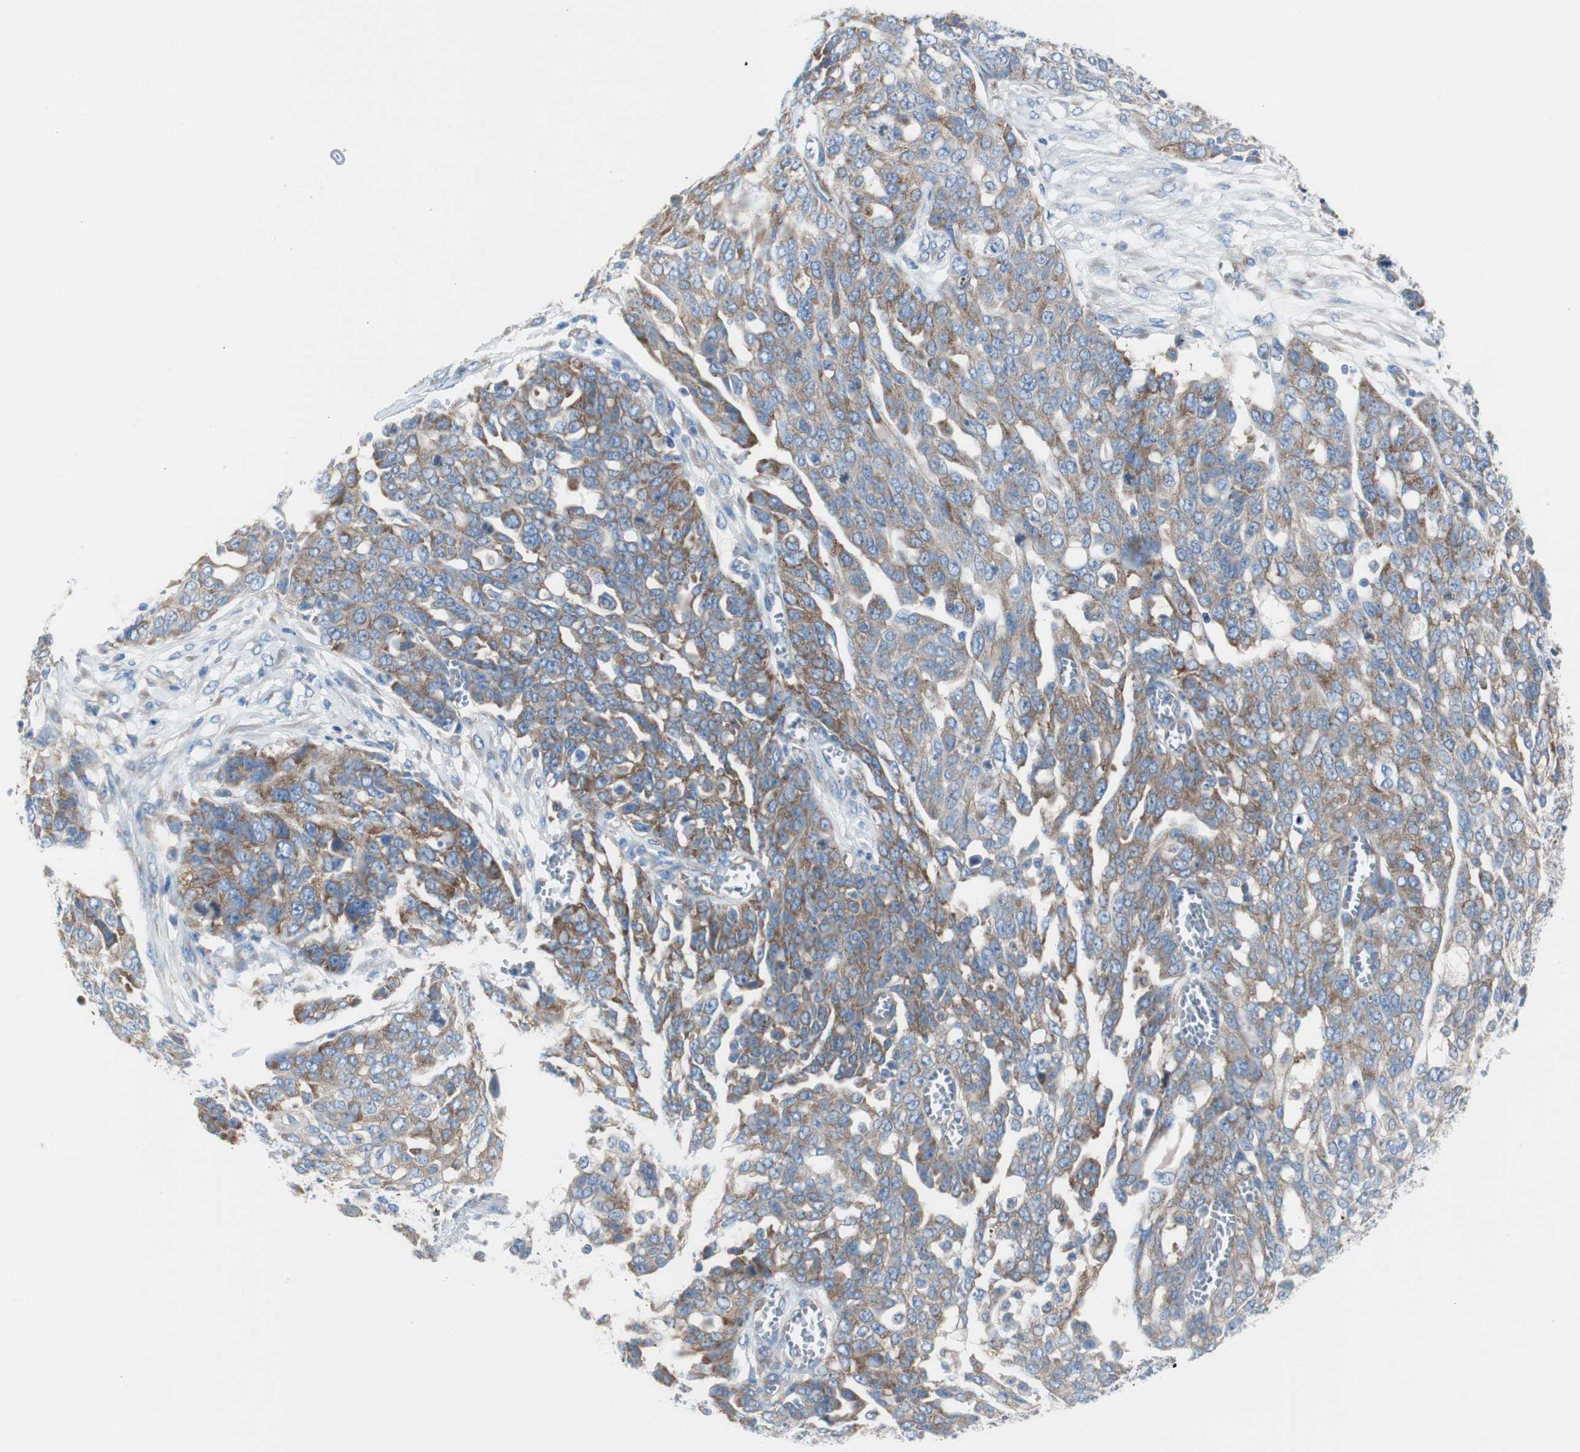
{"staining": {"intensity": "moderate", "quantity": ">75%", "location": "cytoplasmic/membranous"}, "tissue": "ovarian cancer", "cell_type": "Tumor cells", "image_type": "cancer", "snomed": [{"axis": "morphology", "description": "Cystadenocarcinoma, serous, NOS"}, {"axis": "topography", "description": "Soft tissue"}, {"axis": "topography", "description": "Ovary"}], "caption": "Immunohistochemical staining of human ovarian cancer exhibits medium levels of moderate cytoplasmic/membranous protein expression in approximately >75% of tumor cells. The staining was performed using DAB (3,3'-diaminobenzidine) to visualize the protein expression in brown, while the nuclei were stained in blue with hematoxylin (Magnification: 20x).", "gene": "RPS12", "patient": {"sex": "female", "age": 57}}